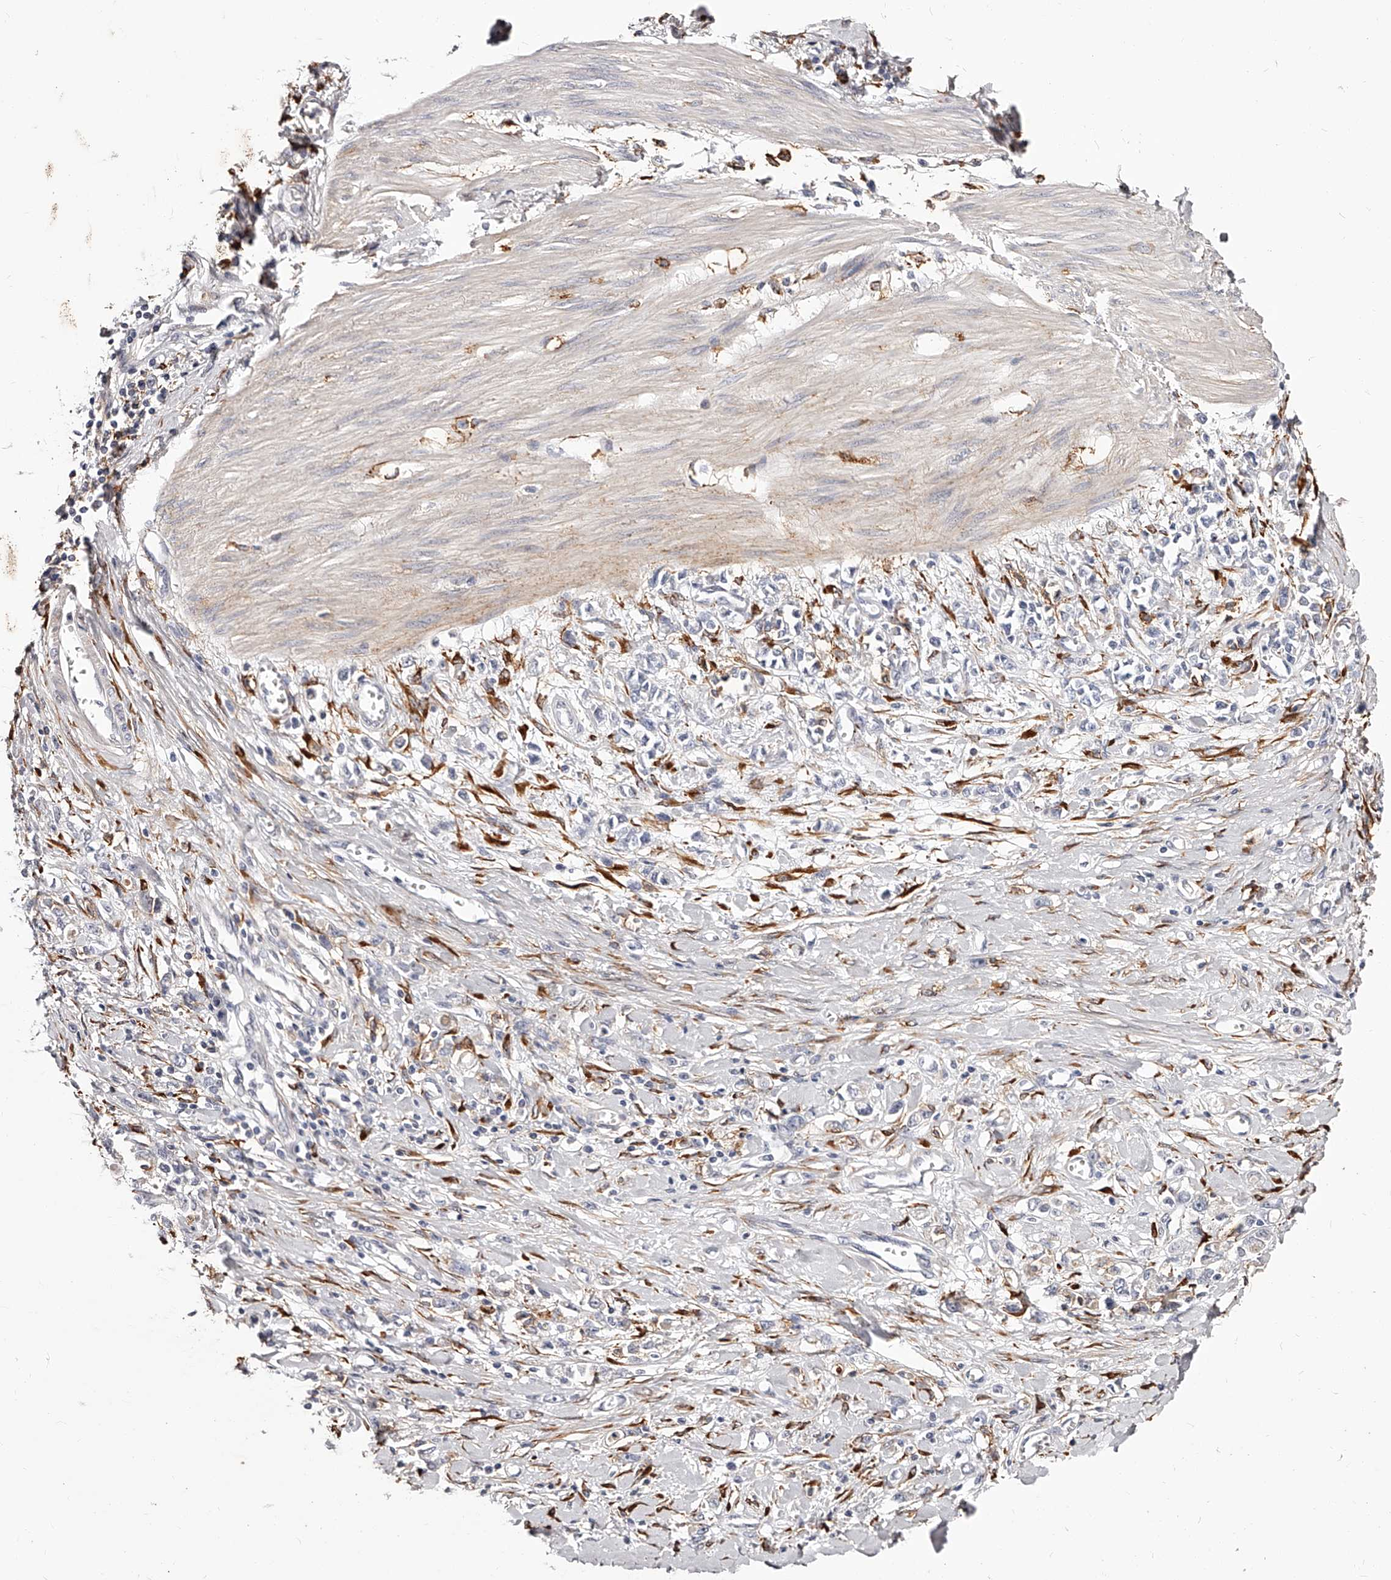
{"staining": {"intensity": "negative", "quantity": "none", "location": "none"}, "tissue": "stomach cancer", "cell_type": "Tumor cells", "image_type": "cancer", "snomed": [{"axis": "morphology", "description": "Adenocarcinoma, NOS"}, {"axis": "topography", "description": "Stomach"}], "caption": "This is a image of immunohistochemistry (IHC) staining of adenocarcinoma (stomach), which shows no expression in tumor cells. (Immunohistochemistry (ihc), brightfield microscopy, high magnification).", "gene": "CD82", "patient": {"sex": "female", "age": 76}}